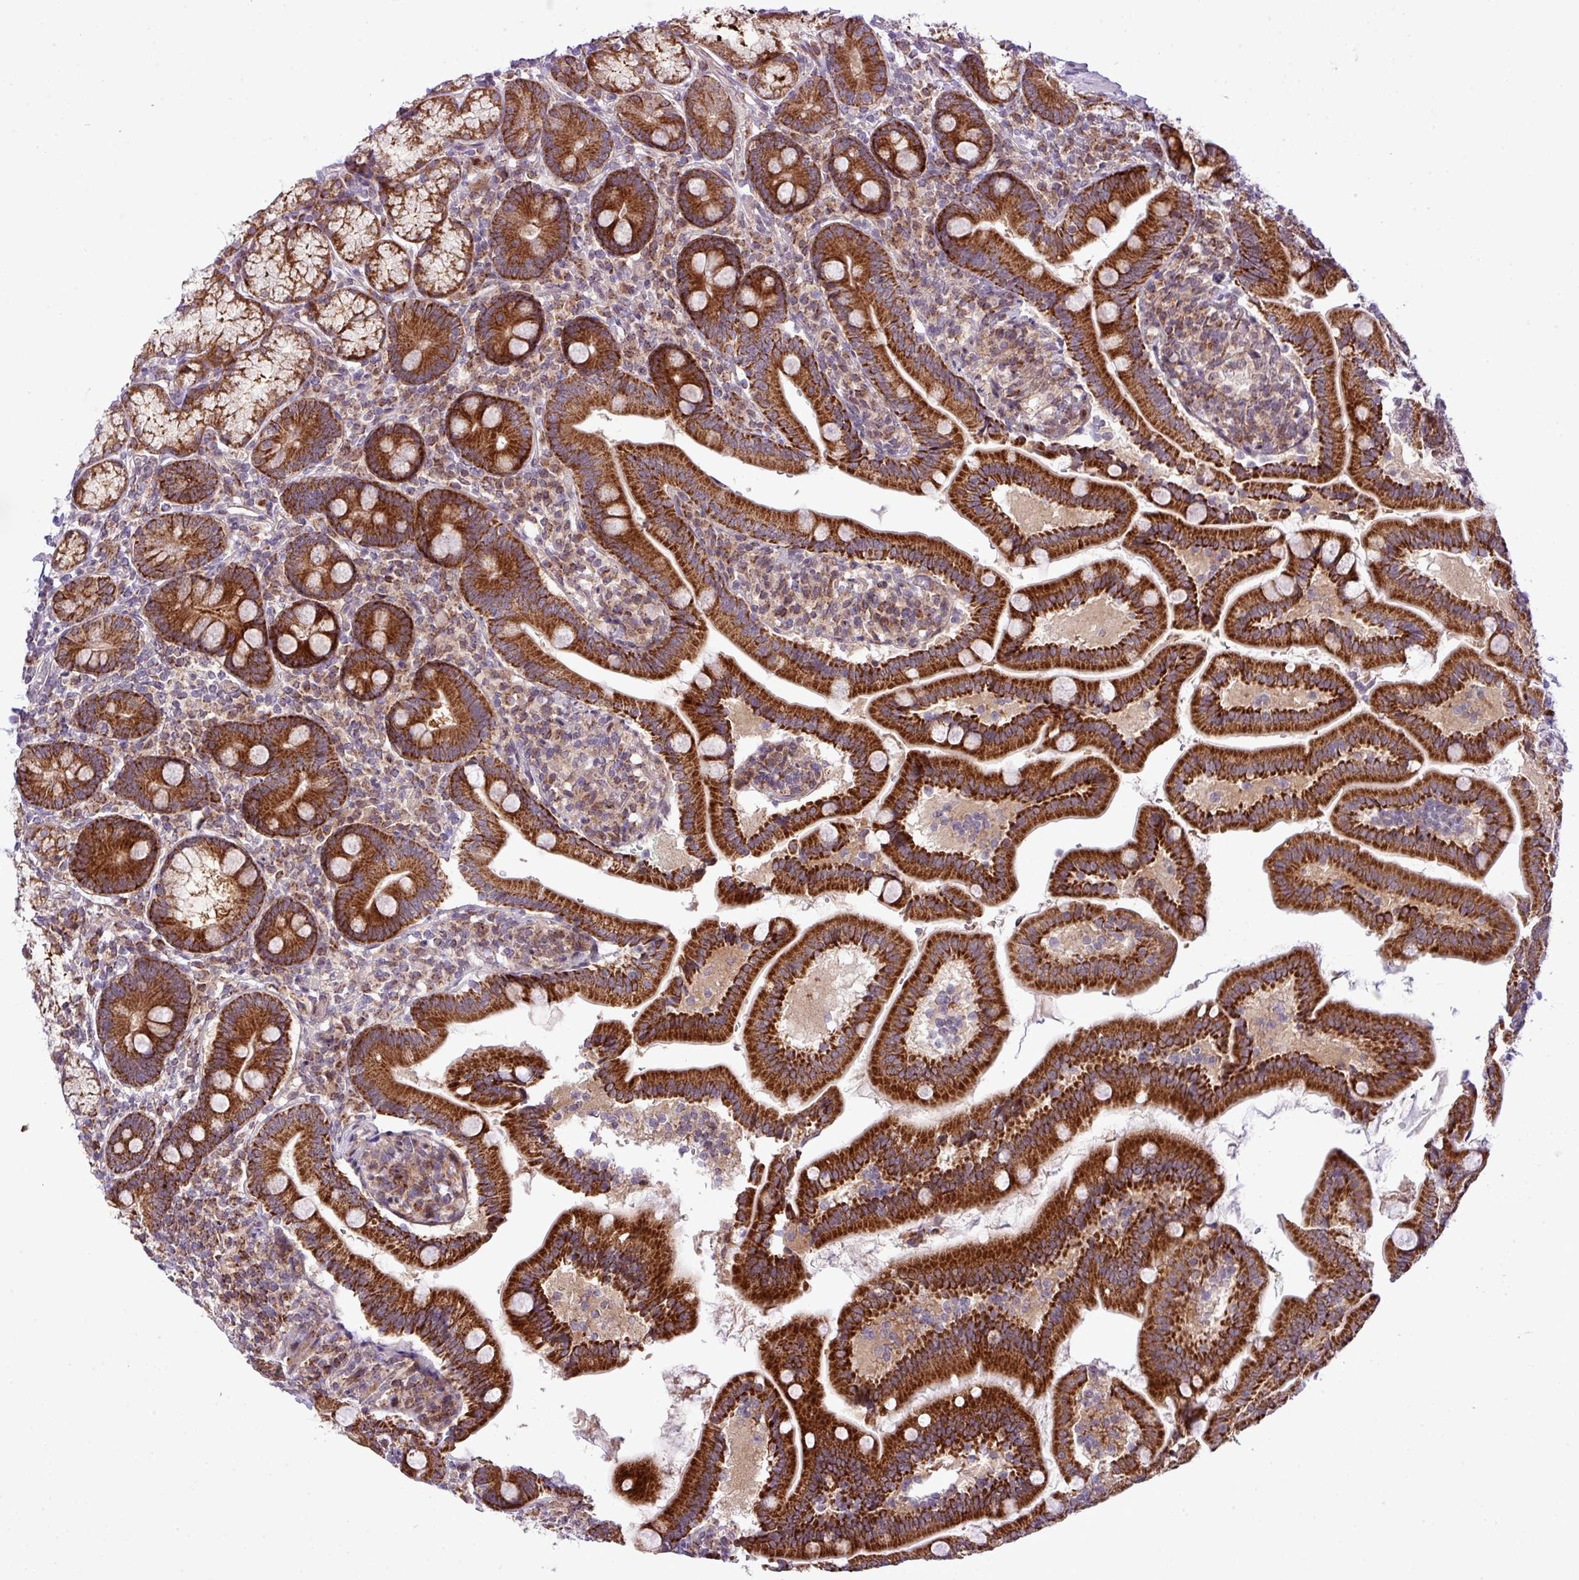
{"staining": {"intensity": "strong", "quantity": ">75%", "location": "cytoplasmic/membranous"}, "tissue": "duodenum", "cell_type": "Glandular cells", "image_type": "normal", "snomed": [{"axis": "morphology", "description": "Normal tissue, NOS"}, {"axis": "topography", "description": "Duodenum"}], "caption": "An image of human duodenum stained for a protein shows strong cytoplasmic/membranous brown staining in glandular cells.", "gene": "B3GNT9", "patient": {"sex": "female", "age": 67}}